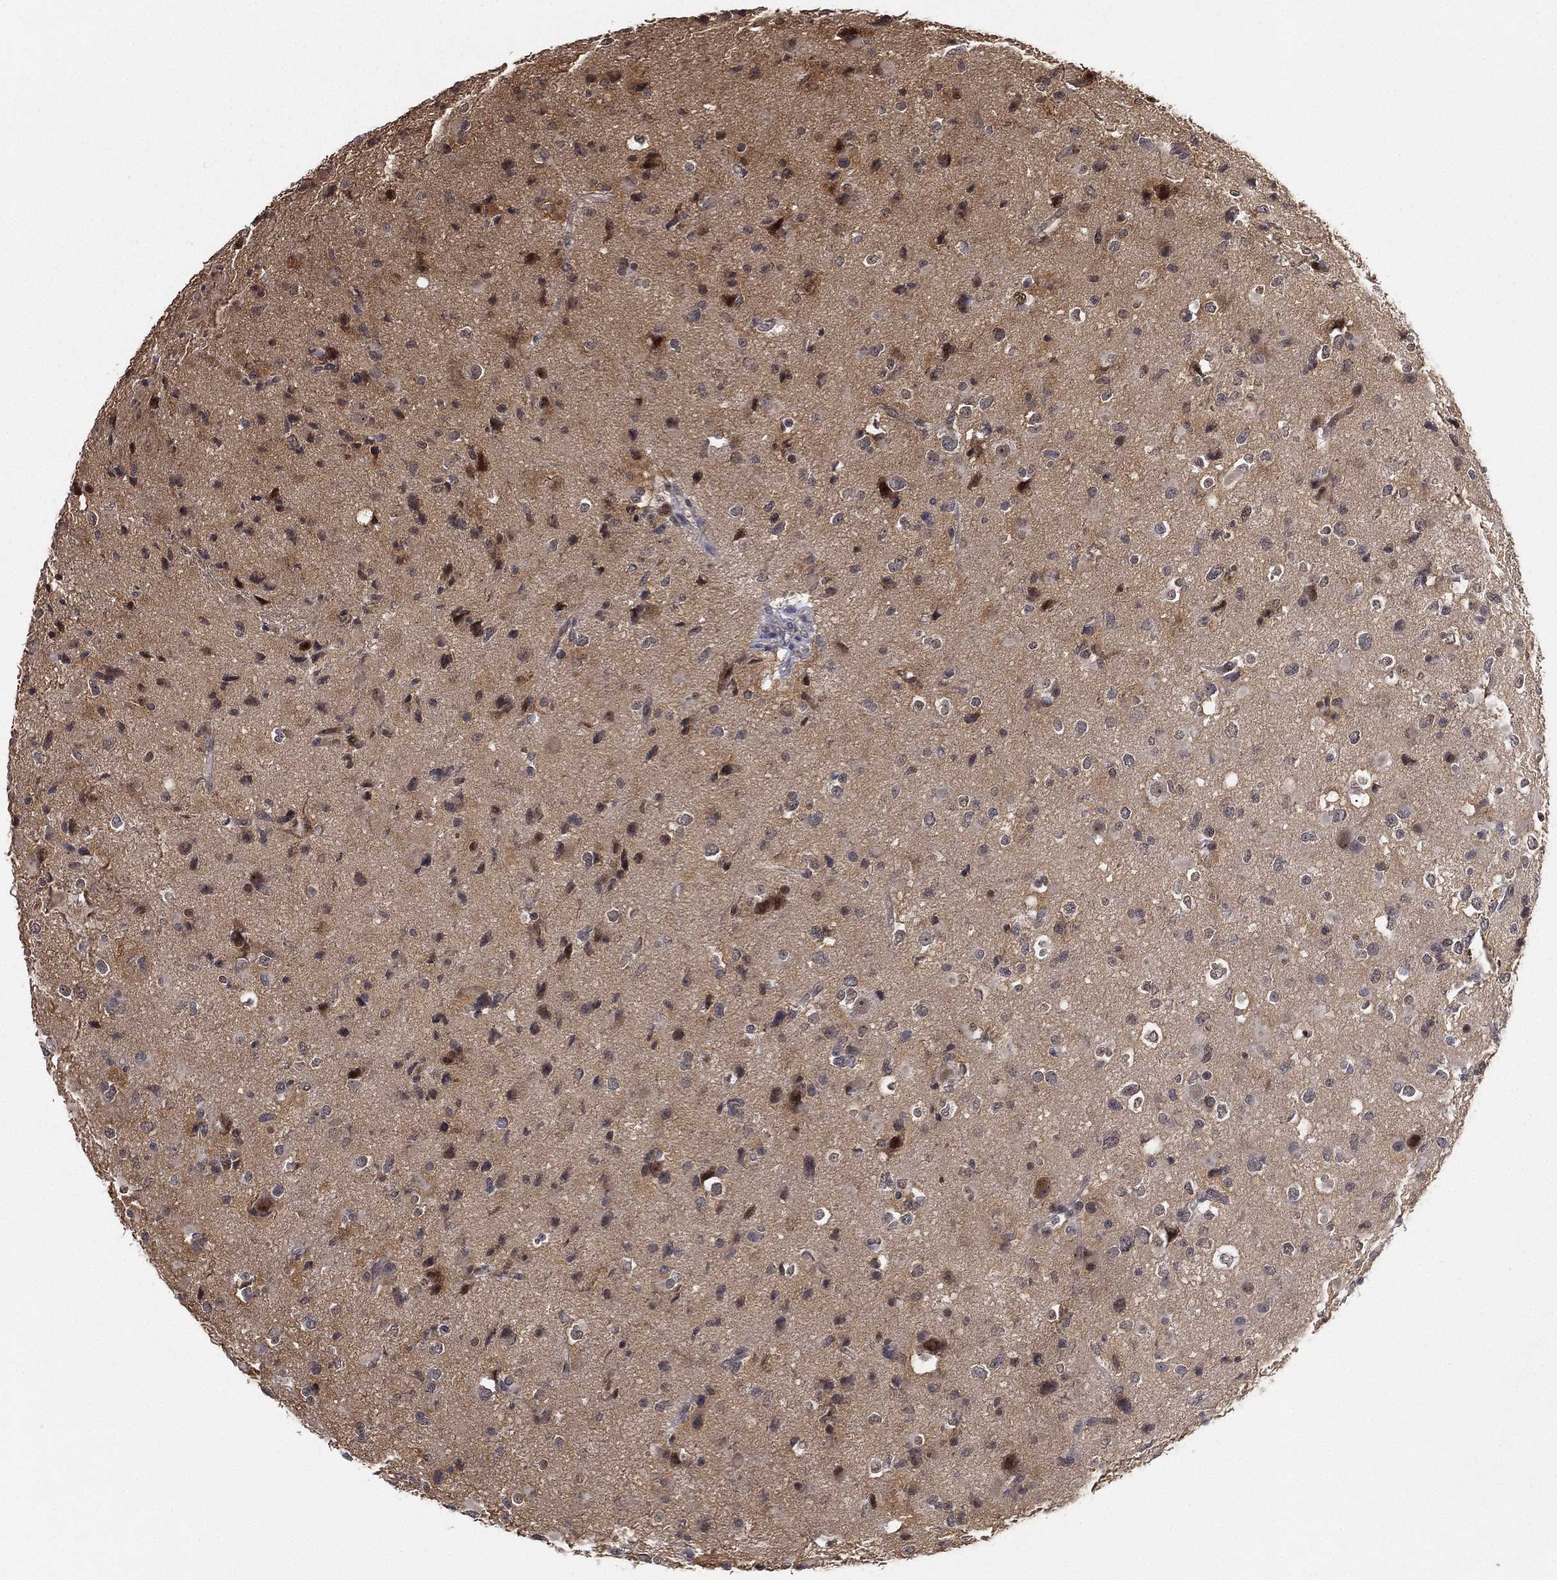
{"staining": {"intensity": "moderate", "quantity": "<25%", "location": "nuclear"}, "tissue": "glioma", "cell_type": "Tumor cells", "image_type": "cancer", "snomed": [{"axis": "morphology", "description": "Glioma, malignant, Low grade"}, {"axis": "topography", "description": "Brain"}], "caption": "Immunohistochemical staining of malignant low-grade glioma displays moderate nuclear protein expression in approximately <25% of tumor cells.", "gene": "KAT14", "patient": {"sex": "female", "age": 32}}